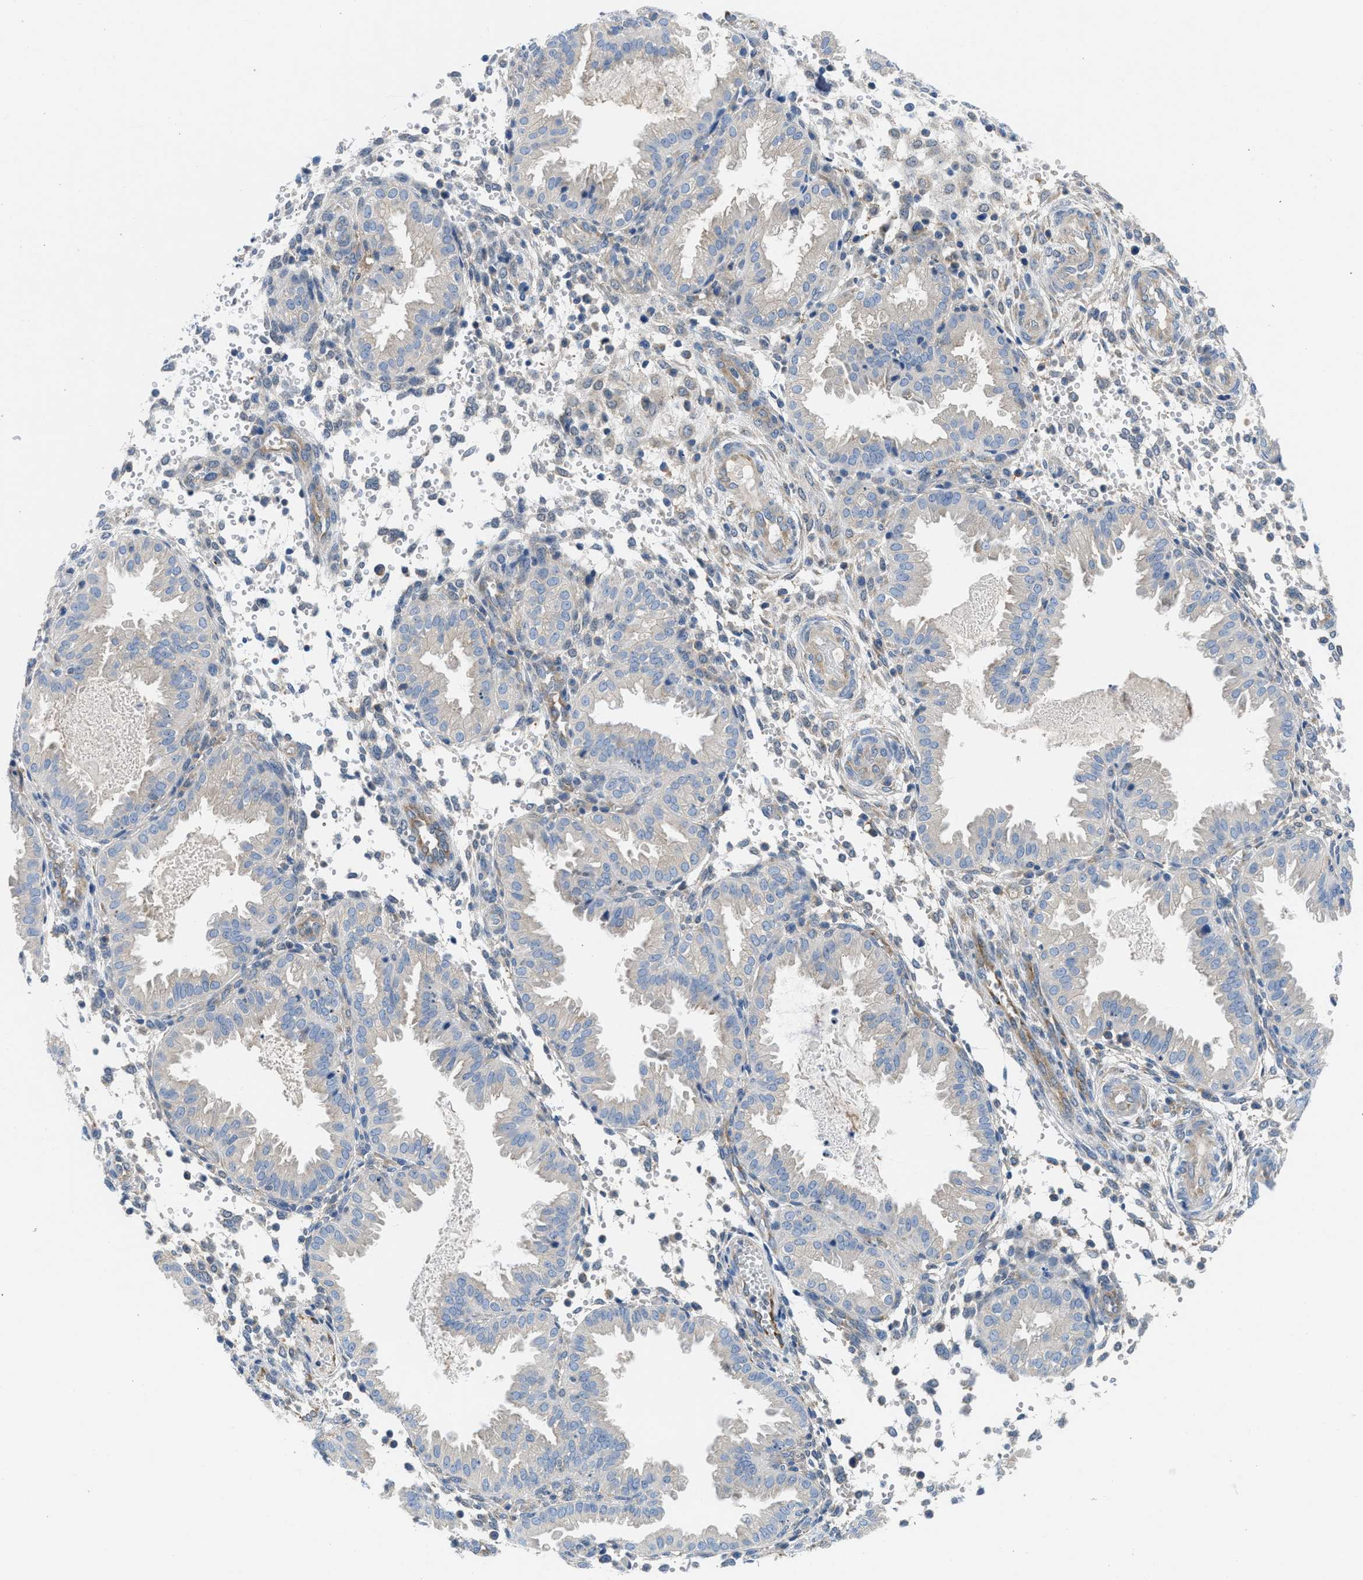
{"staining": {"intensity": "weak", "quantity": "<25%", "location": "cytoplasmic/membranous"}, "tissue": "endometrium", "cell_type": "Cells in endometrial stroma", "image_type": "normal", "snomed": [{"axis": "morphology", "description": "Normal tissue, NOS"}, {"axis": "topography", "description": "Endometrium"}], "caption": "Image shows no protein positivity in cells in endometrial stroma of unremarkable endometrium. (Brightfield microscopy of DAB (3,3'-diaminobenzidine) immunohistochemistry (IHC) at high magnification).", "gene": "BNC2", "patient": {"sex": "female", "age": 33}}